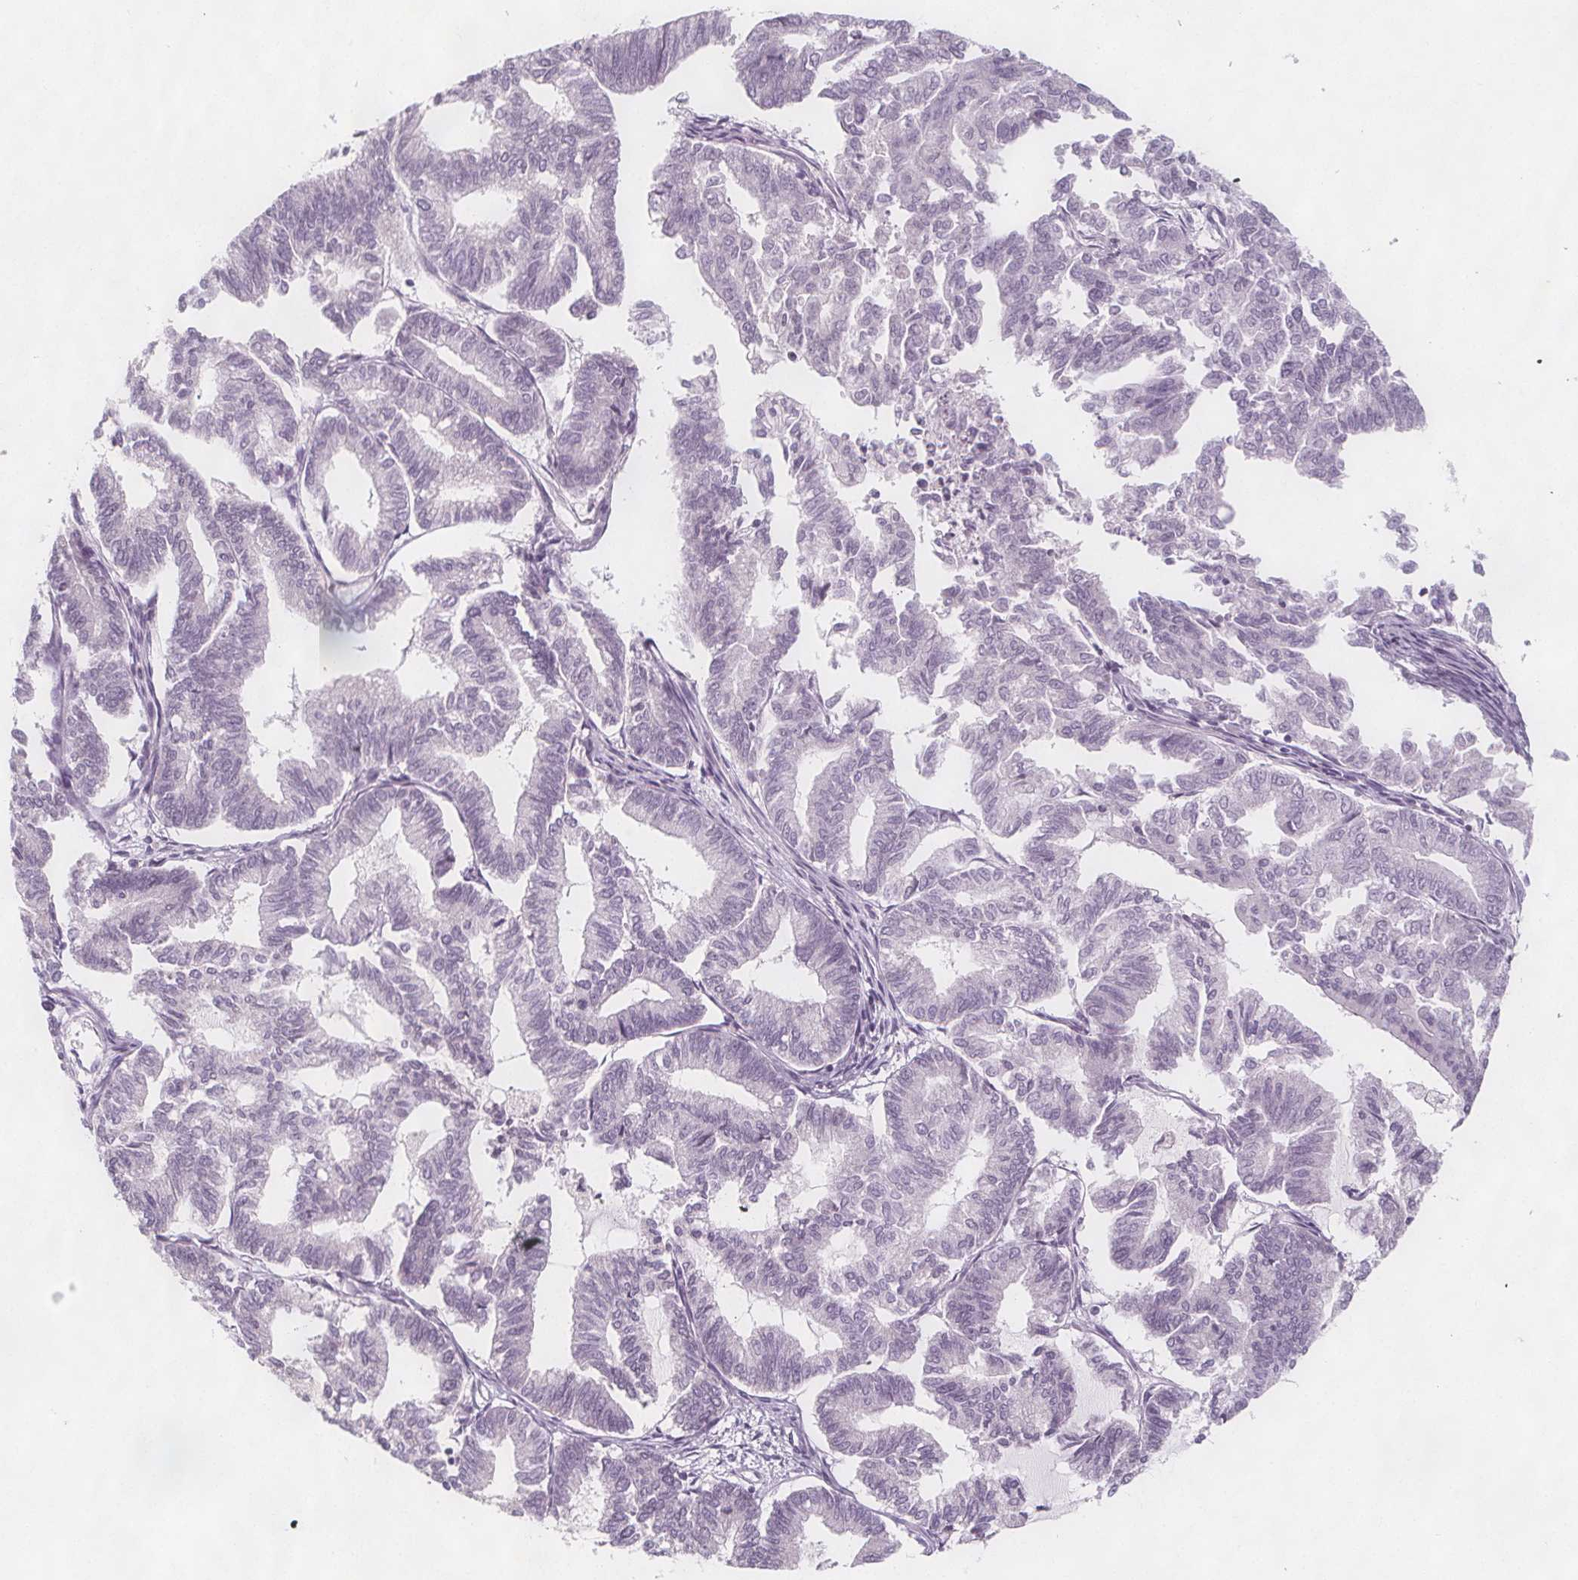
{"staining": {"intensity": "negative", "quantity": "none", "location": "none"}, "tissue": "endometrial cancer", "cell_type": "Tumor cells", "image_type": "cancer", "snomed": [{"axis": "morphology", "description": "Adenocarcinoma, NOS"}, {"axis": "topography", "description": "Endometrium"}], "caption": "Immunohistochemistry image of endometrial cancer (adenocarcinoma) stained for a protein (brown), which shows no staining in tumor cells.", "gene": "C1orf167", "patient": {"sex": "female", "age": 79}}